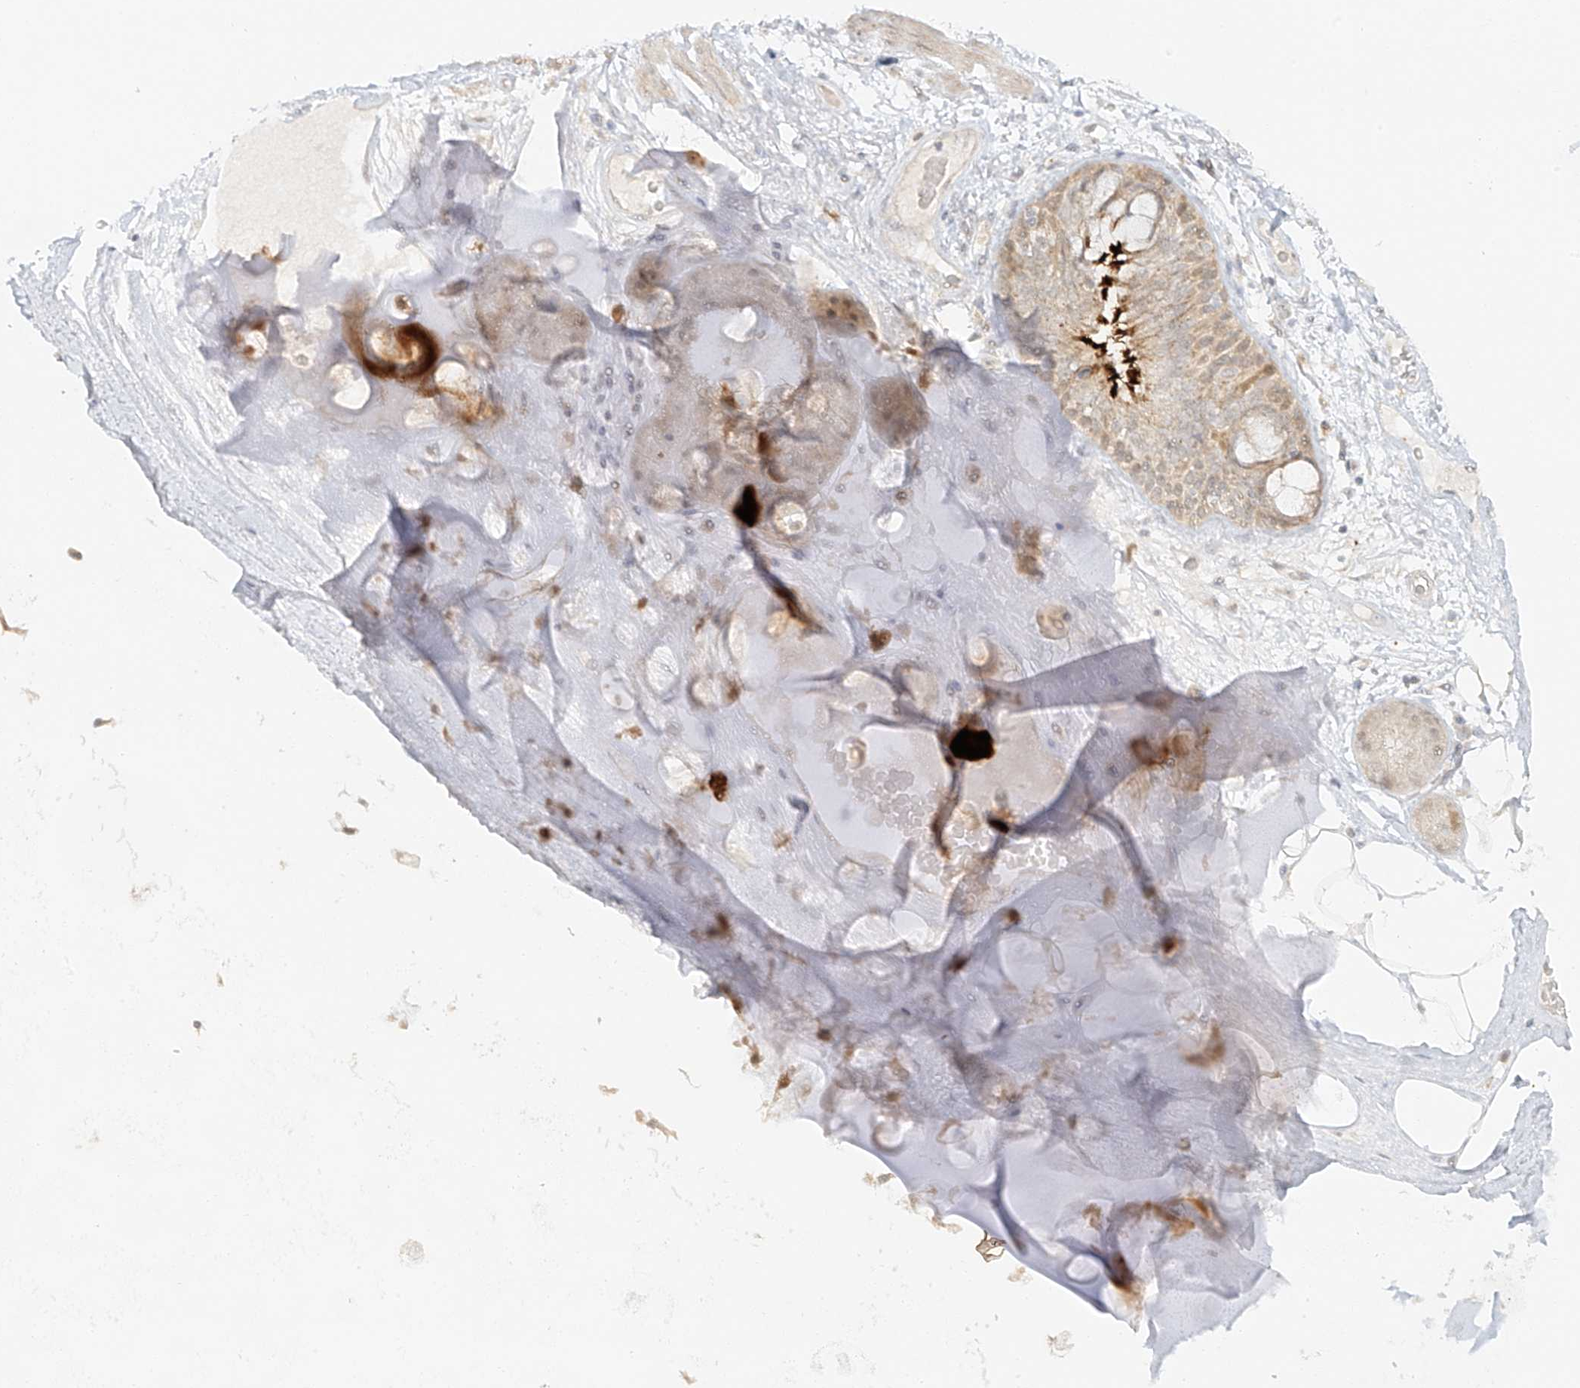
{"staining": {"intensity": "negative", "quantity": "none", "location": "none"}, "tissue": "adipose tissue", "cell_type": "Adipocytes", "image_type": "normal", "snomed": [{"axis": "morphology", "description": "Normal tissue, NOS"}, {"axis": "morphology", "description": "Squamous cell carcinoma, NOS"}, {"axis": "topography", "description": "Lymph node"}, {"axis": "topography", "description": "Bronchus"}, {"axis": "topography", "description": "Lung"}], "caption": "High power microscopy histopathology image of an IHC photomicrograph of unremarkable adipose tissue, revealing no significant expression in adipocytes.", "gene": "MIPEP", "patient": {"sex": "male", "age": 66}}